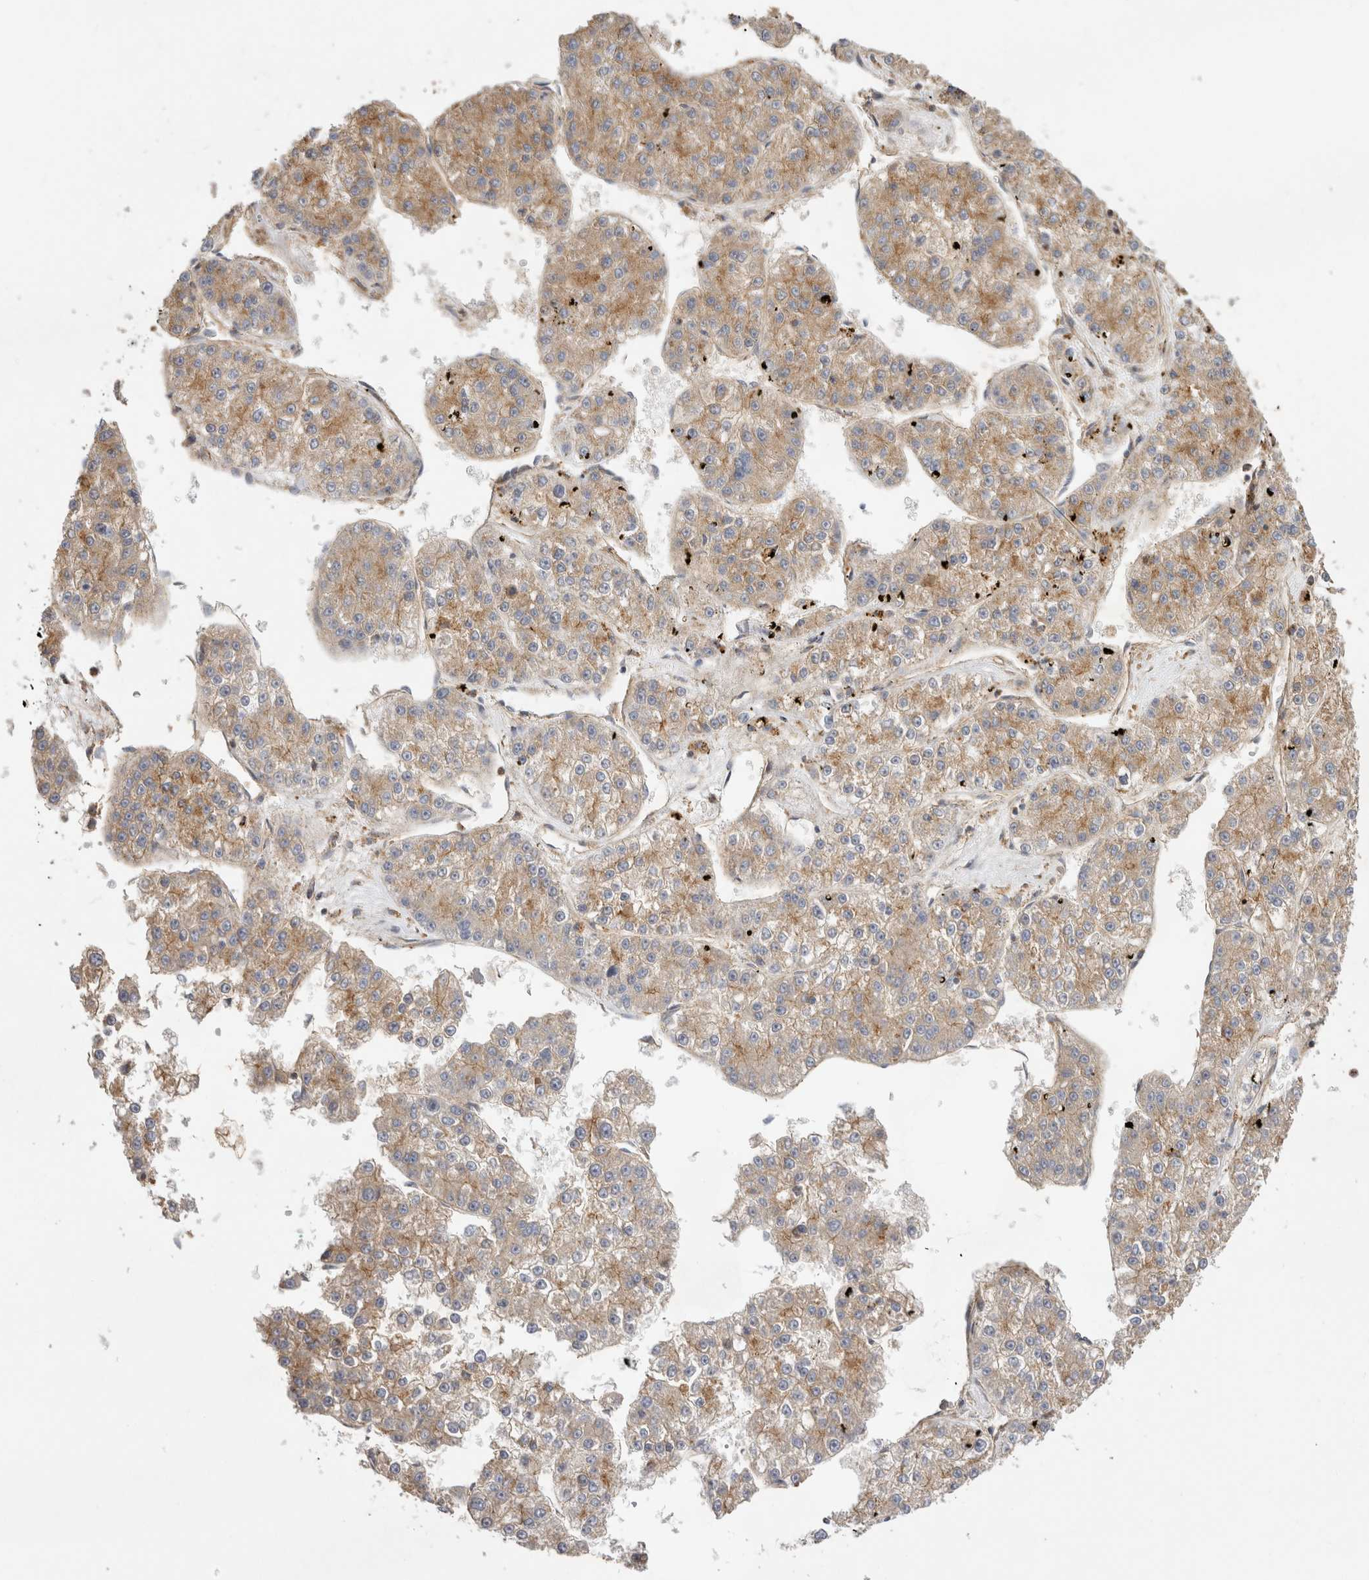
{"staining": {"intensity": "weak", "quantity": ">75%", "location": "cytoplasmic/membranous"}, "tissue": "liver cancer", "cell_type": "Tumor cells", "image_type": "cancer", "snomed": [{"axis": "morphology", "description": "Carcinoma, Hepatocellular, NOS"}, {"axis": "topography", "description": "Liver"}], "caption": "This micrograph displays IHC staining of liver cancer, with low weak cytoplasmic/membranous staining in about >75% of tumor cells.", "gene": "CHMP6", "patient": {"sex": "female", "age": 73}}